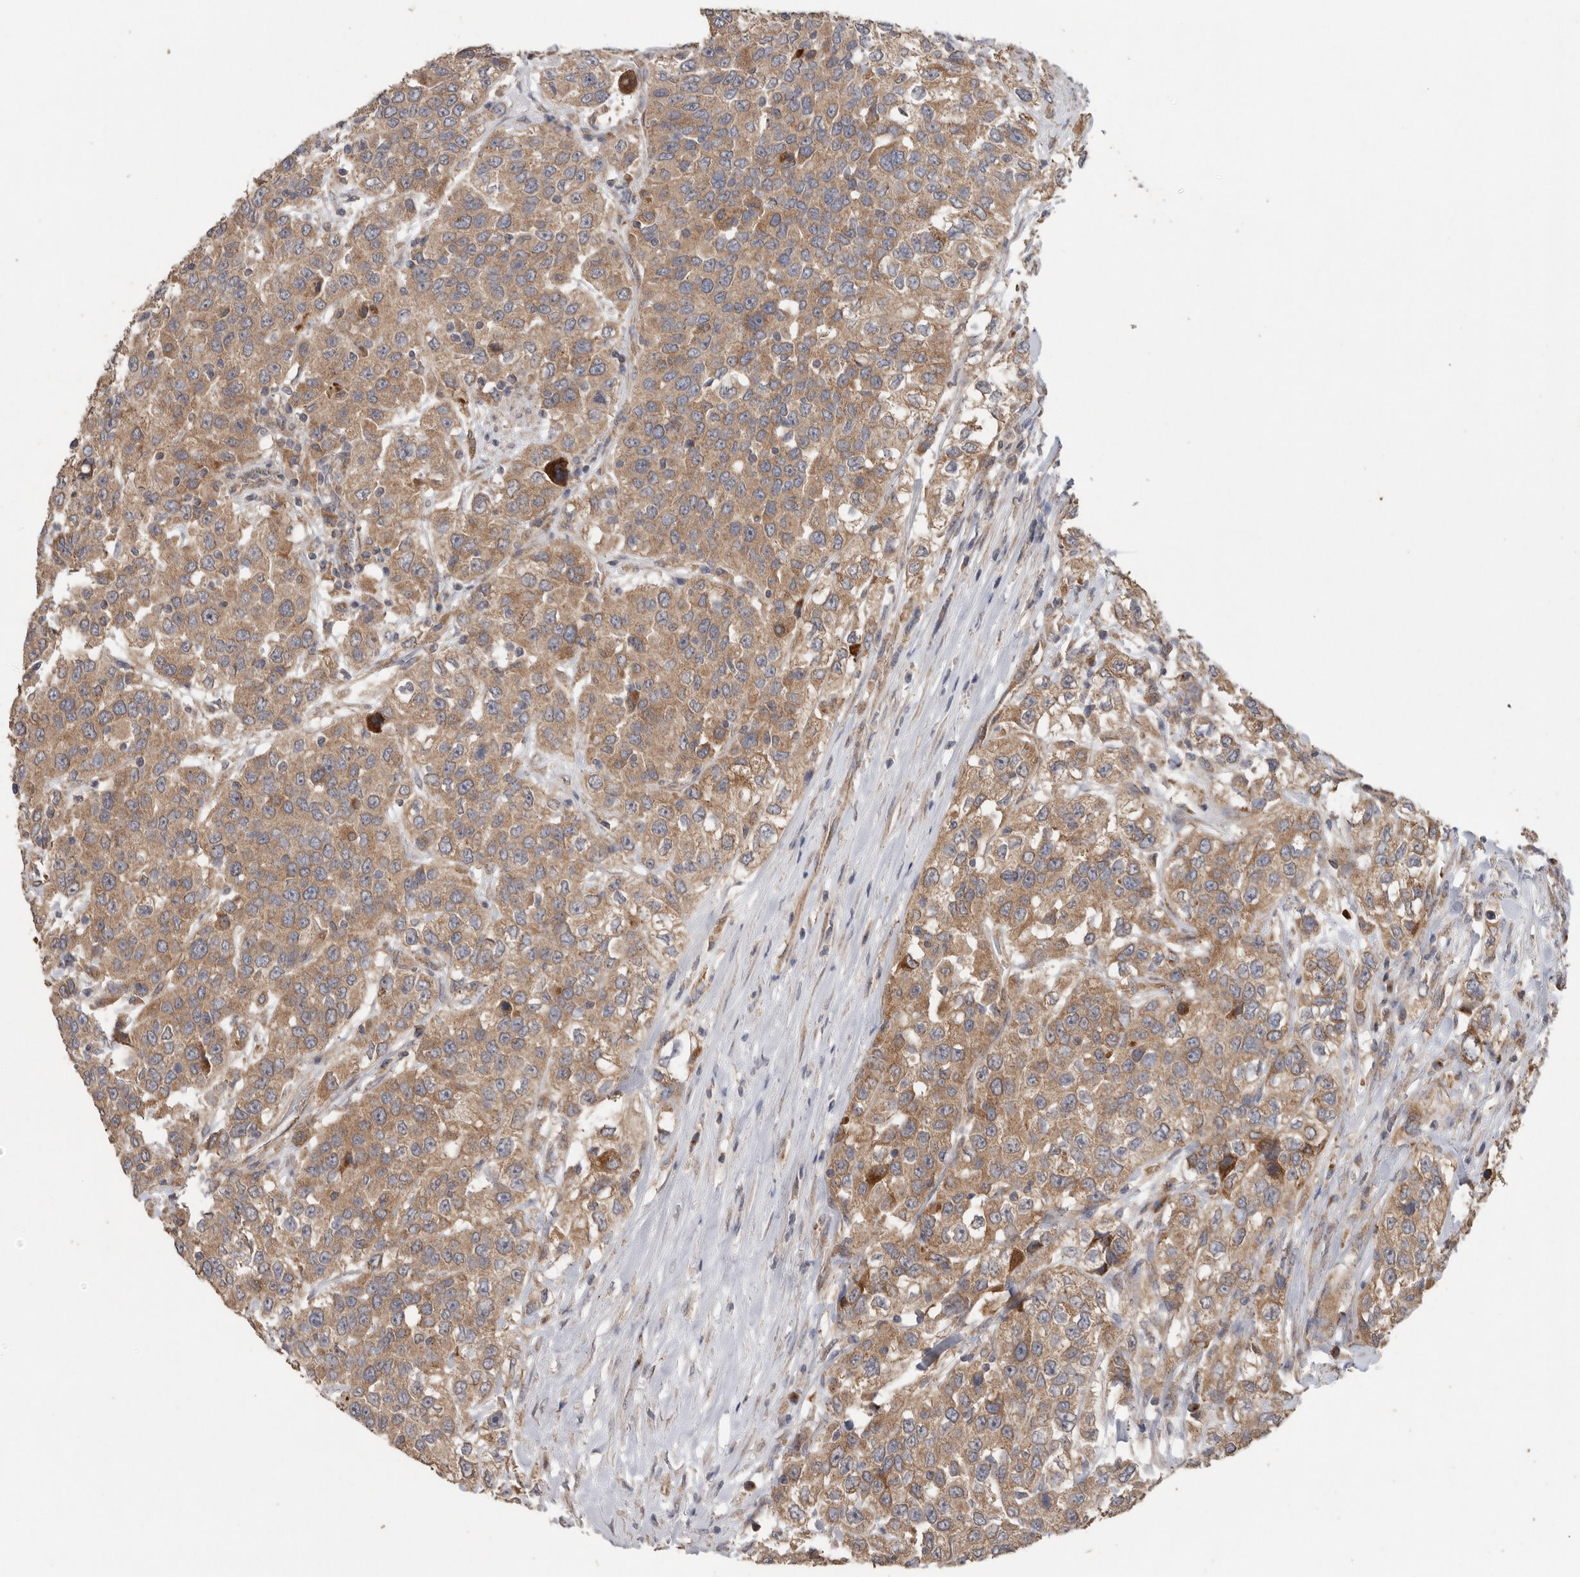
{"staining": {"intensity": "moderate", "quantity": ">75%", "location": "cytoplasmic/membranous"}, "tissue": "urothelial cancer", "cell_type": "Tumor cells", "image_type": "cancer", "snomed": [{"axis": "morphology", "description": "Urothelial carcinoma, High grade"}, {"axis": "topography", "description": "Urinary bladder"}], "caption": "Immunohistochemistry (IHC) (DAB) staining of urothelial carcinoma (high-grade) reveals moderate cytoplasmic/membranous protein staining in about >75% of tumor cells.", "gene": "PODXL2", "patient": {"sex": "female", "age": 80}}